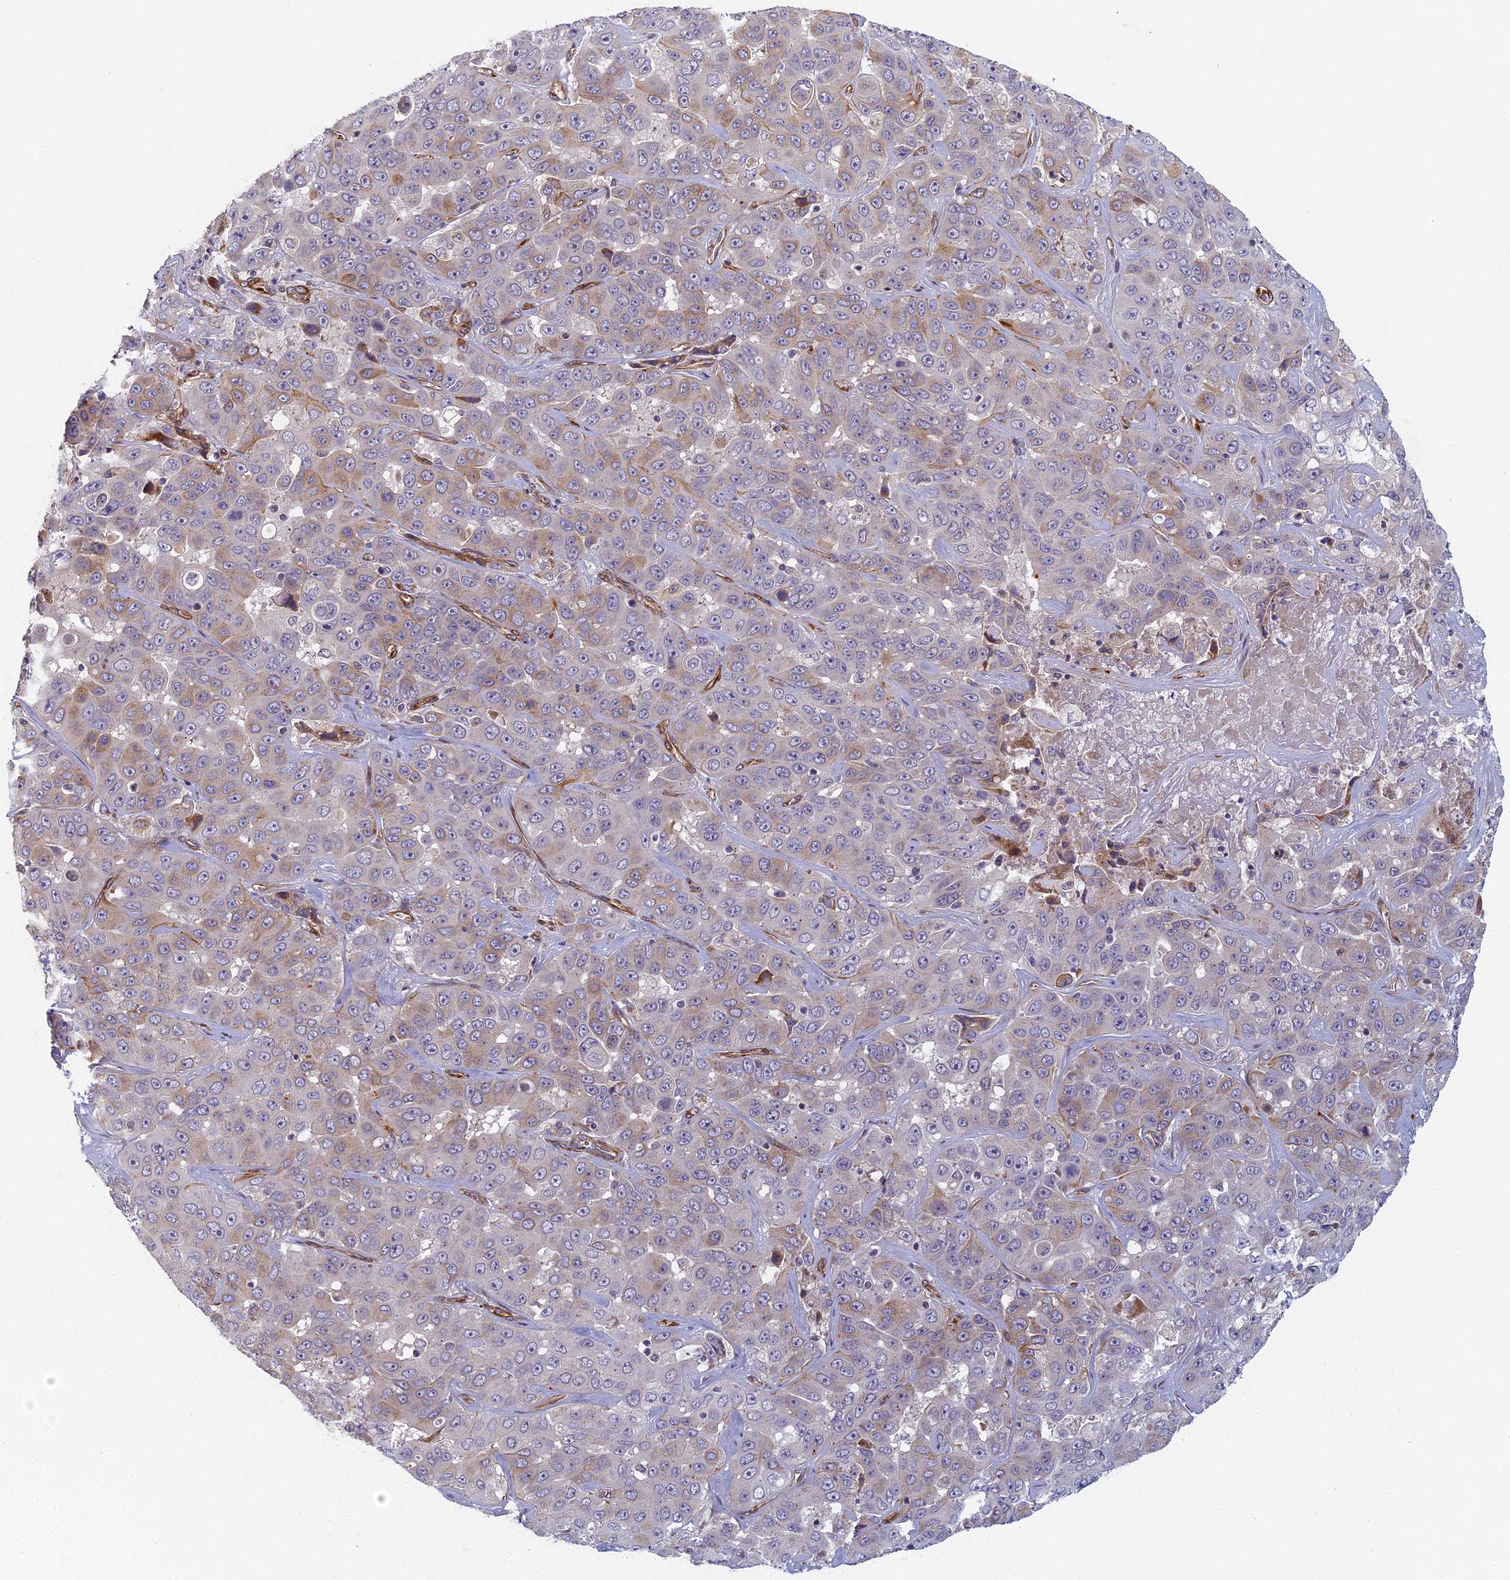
{"staining": {"intensity": "weak", "quantity": "<25%", "location": "cytoplasmic/membranous"}, "tissue": "liver cancer", "cell_type": "Tumor cells", "image_type": "cancer", "snomed": [{"axis": "morphology", "description": "Cholangiocarcinoma"}, {"axis": "topography", "description": "Liver"}], "caption": "The micrograph demonstrates no staining of tumor cells in liver cancer (cholangiocarcinoma).", "gene": "ABCB10", "patient": {"sex": "female", "age": 52}}